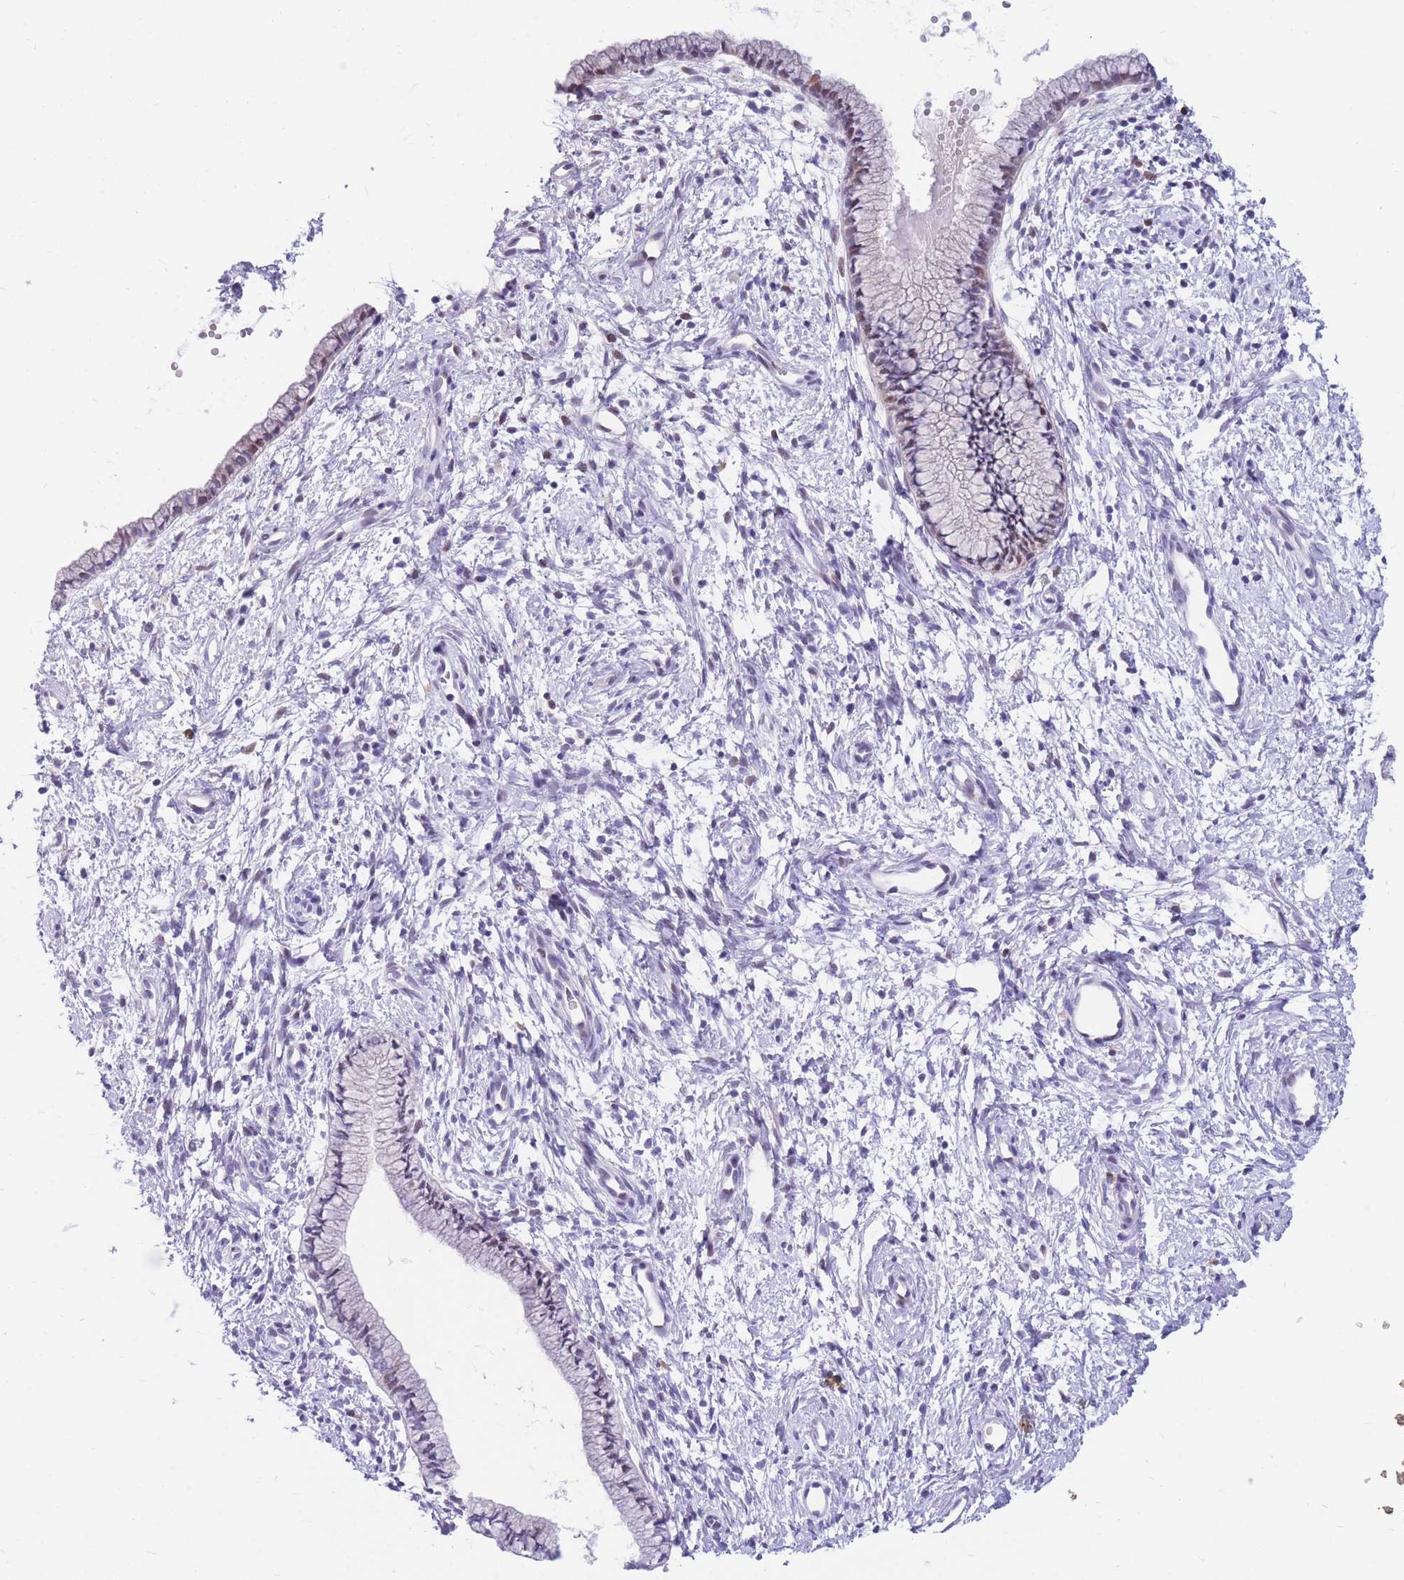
{"staining": {"intensity": "weak", "quantity": "<25%", "location": "nuclear"}, "tissue": "cervix", "cell_type": "Glandular cells", "image_type": "normal", "snomed": [{"axis": "morphology", "description": "Normal tissue, NOS"}, {"axis": "topography", "description": "Cervix"}], "caption": "IHC photomicrograph of unremarkable cervix stained for a protein (brown), which demonstrates no staining in glandular cells. (DAB IHC, high magnification).", "gene": "SHCBP1", "patient": {"sex": "female", "age": 57}}